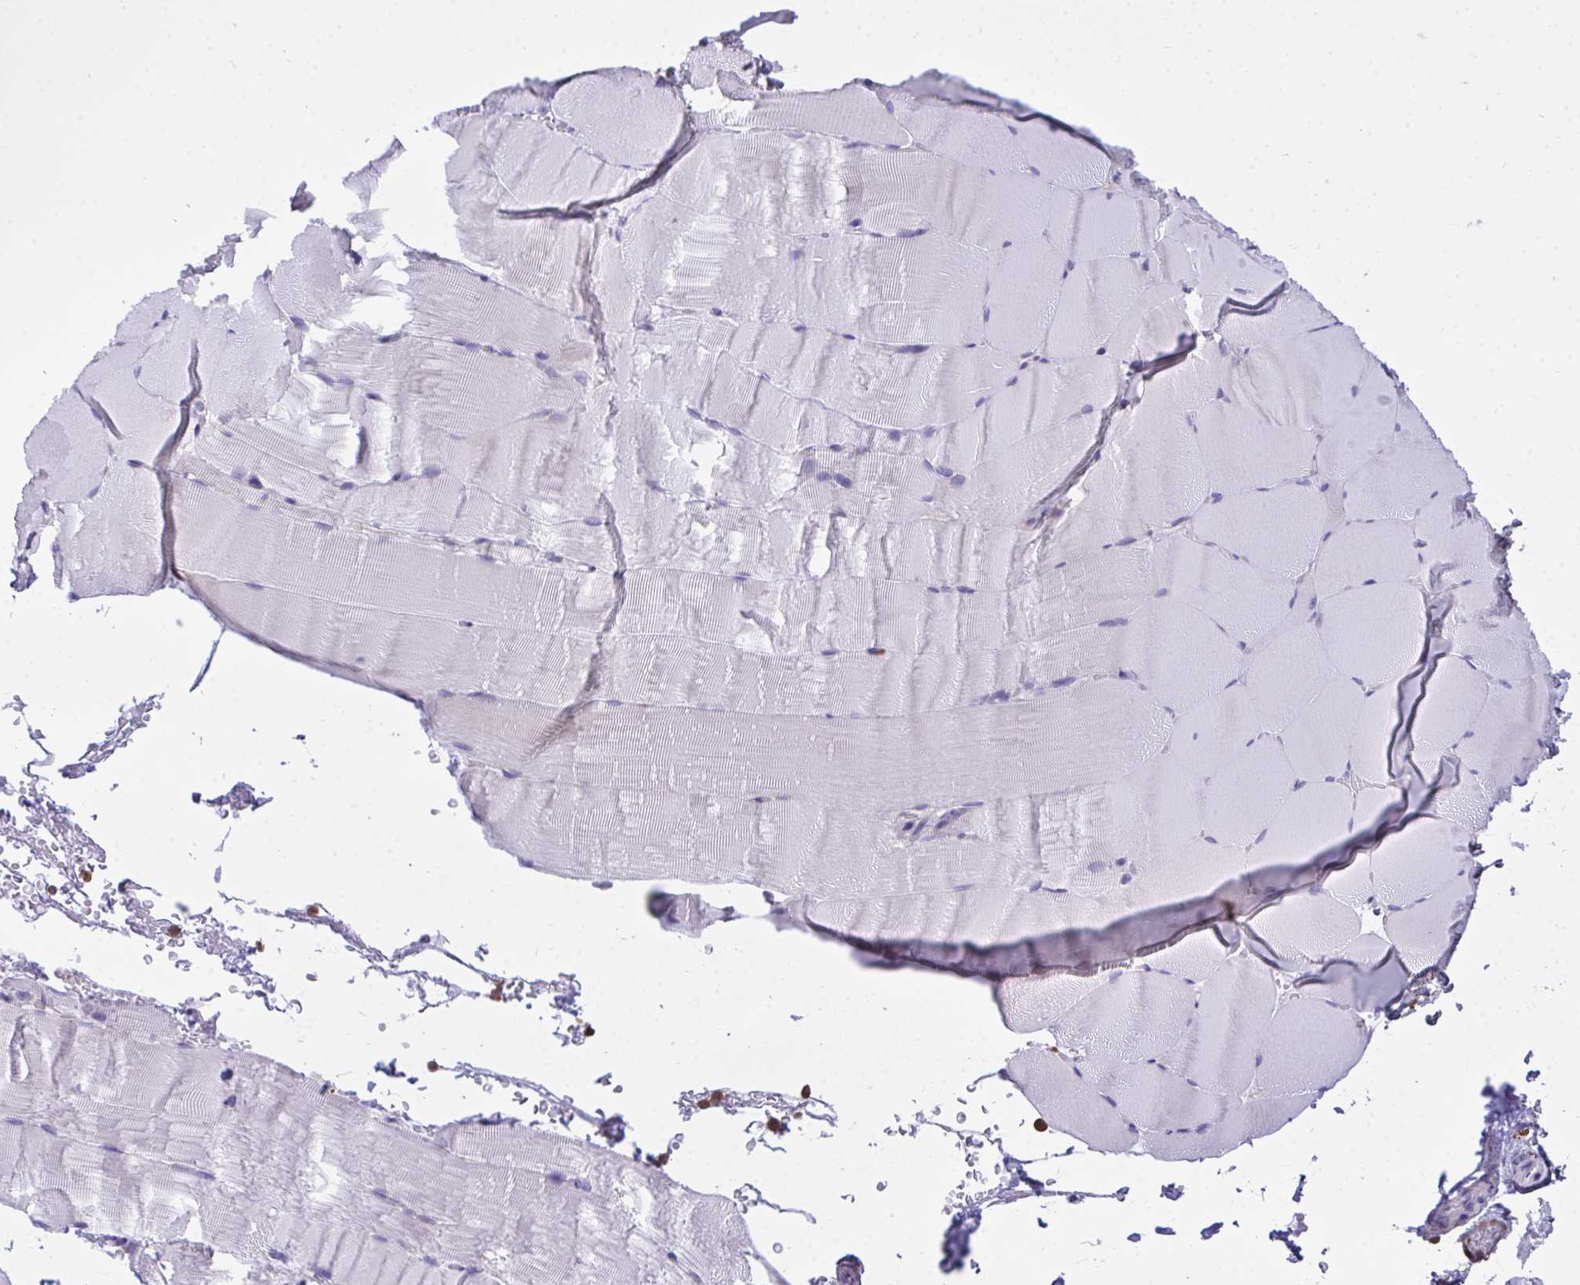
{"staining": {"intensity": "negative", "quantity": "none", "location": "none"}, "tissue": "skeletal muscle", "cell_type": "Myocytes", "image_type": "normal", "snomed": [{"axis": "morphology", "description": "Normal tissue, NOS"}, {"axis": "topography", "description": "Skeletal muscle"}], "caption": "IHC image of normal skeletal muscle stained for a protein (brown), which exhibits no positivity in myocytes.", "gene": "AP5M1", "patient": {"sex": "female", "age": 37}}